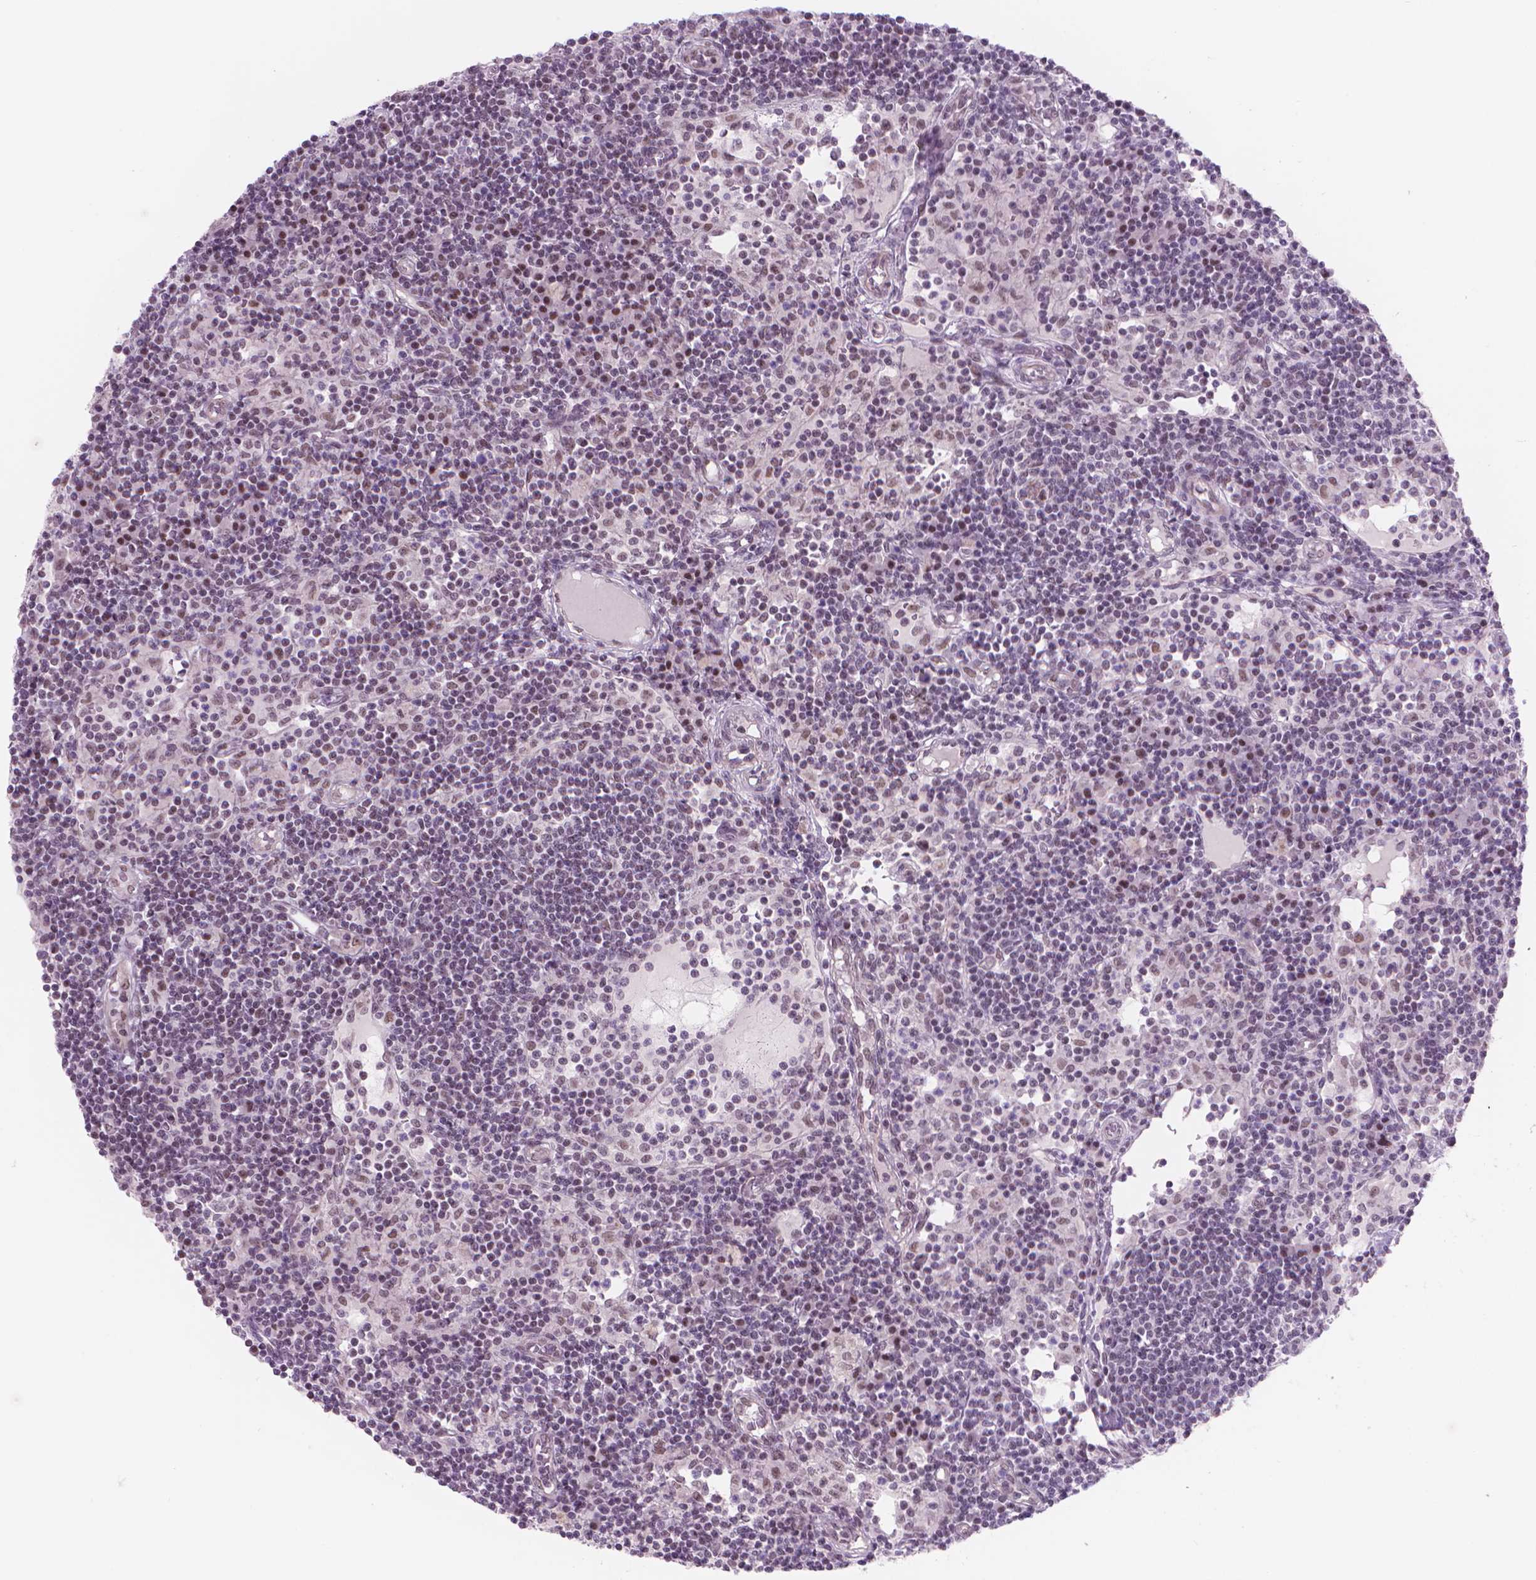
{"staining": {"intensity": "moderate", "quantity": "<25%", "location": "nuclear"}, "tissue": "lymph node", "cell_type": "Germinal center cells", "image_type": "normal", "snomed": [{"axis": "morphology", "description": "Normal tissue, NOS"}, {"axis": "topography", "description": "Lymph node"}], "caption": "The photomicrograph demonstrates immunohistochemical staining of unremarkable lymph node. There is moderate nuclear expression is seen in about <25% of germinal center cells. (Stains: DAB (3,3'-diaminobenzidine) in brown, nuclei in blue, Microscopy: brightfield microscopy at high magnification).", "gene": "POLR3D", "patient": {"sex": "female", "age": 72}}